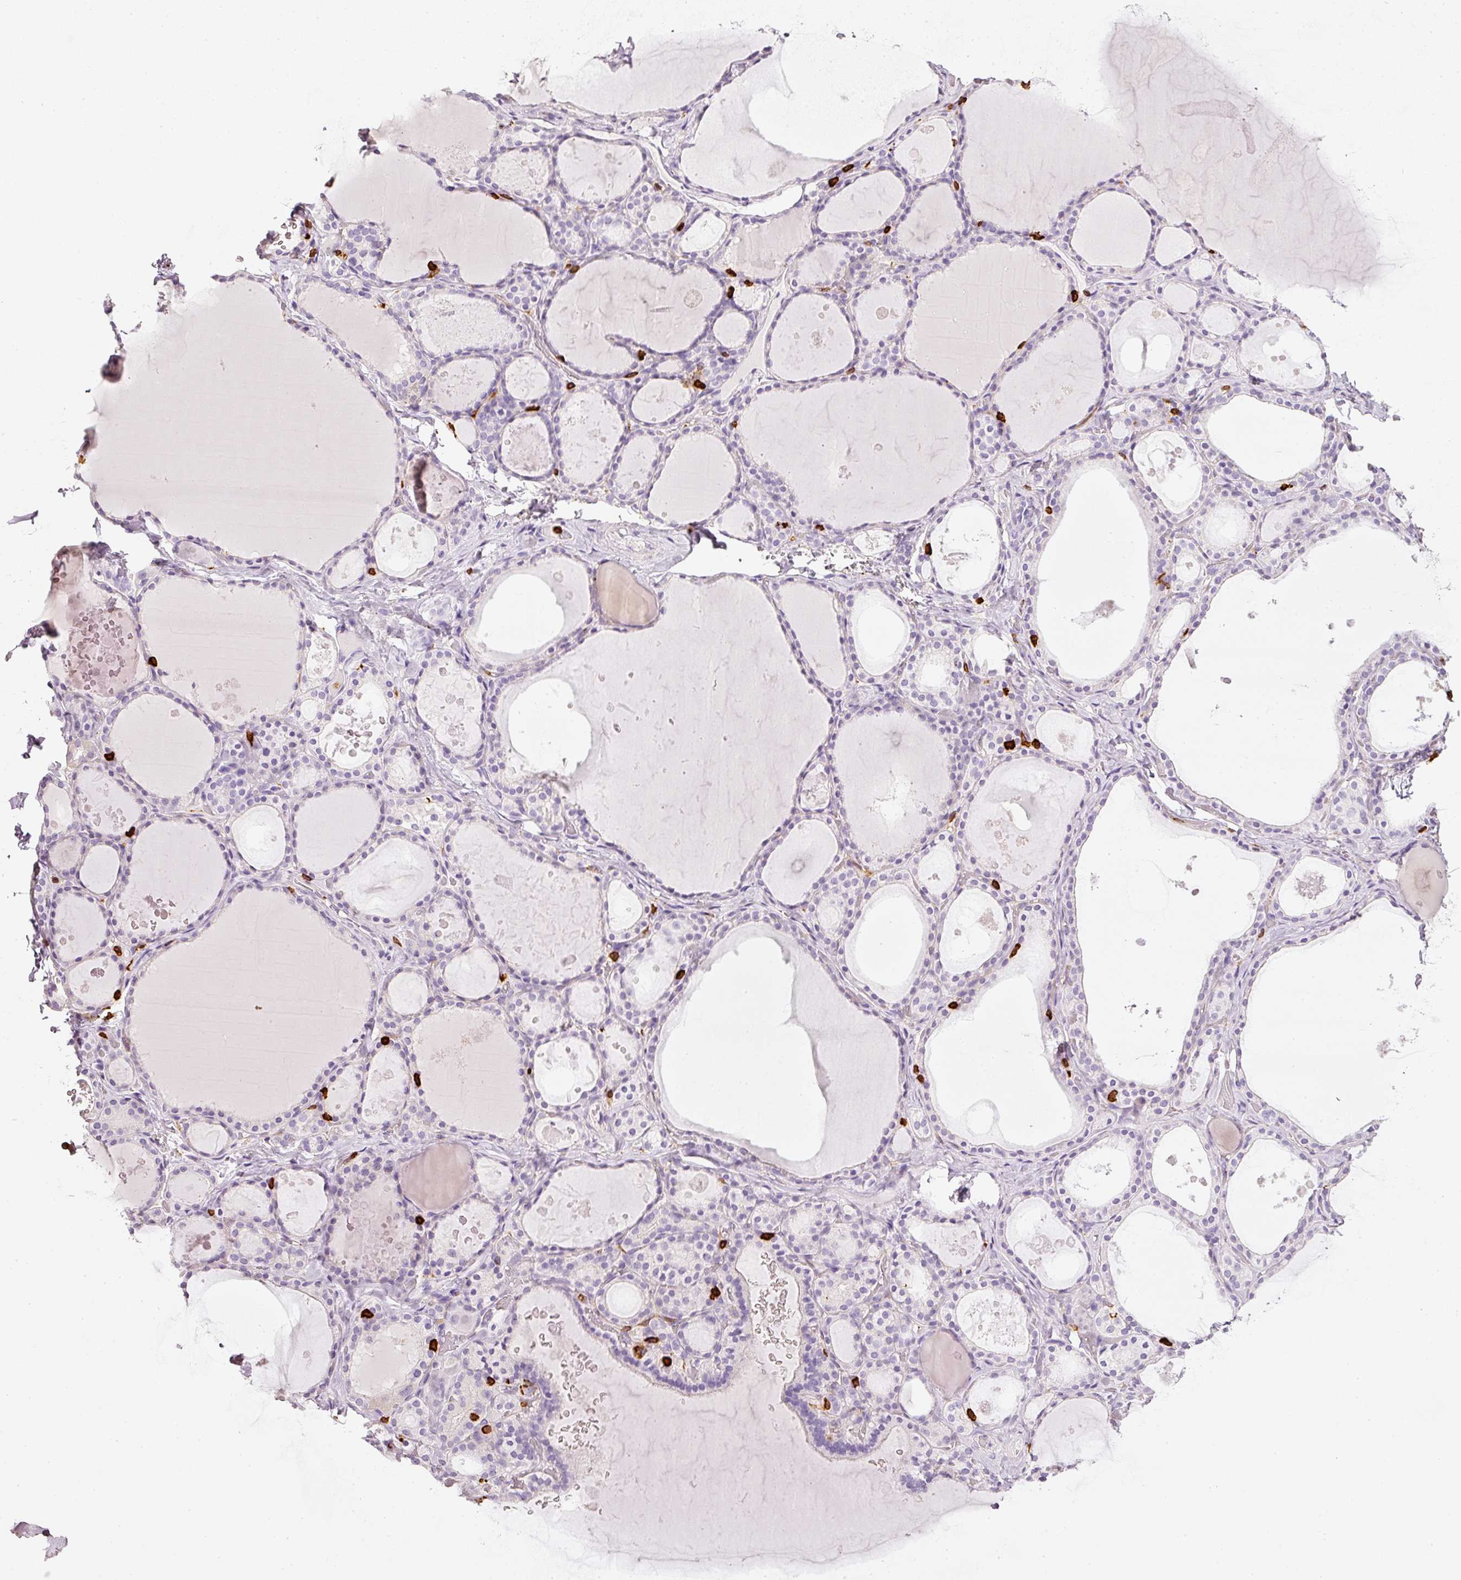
{"staining": {"intensity": "negative", "quantity": "none", "location": "none"}, "tissue": "thyroid gland", "cell_type": "Glandular cells", "image_type": "normal", "snomed": [{"axis": "morphology", "description": "Normal tissue, NOS"}, {"axis": "topography", "description": "Thyroid gland"}], "caption": "DAB (3,3'-diaminobenzidine) immunohistochemical staining of benign thyroid gland exhibits no significant staining in glandular cells.", "gene": "EVL", "patient": {"sex": "male", "age": 56}}